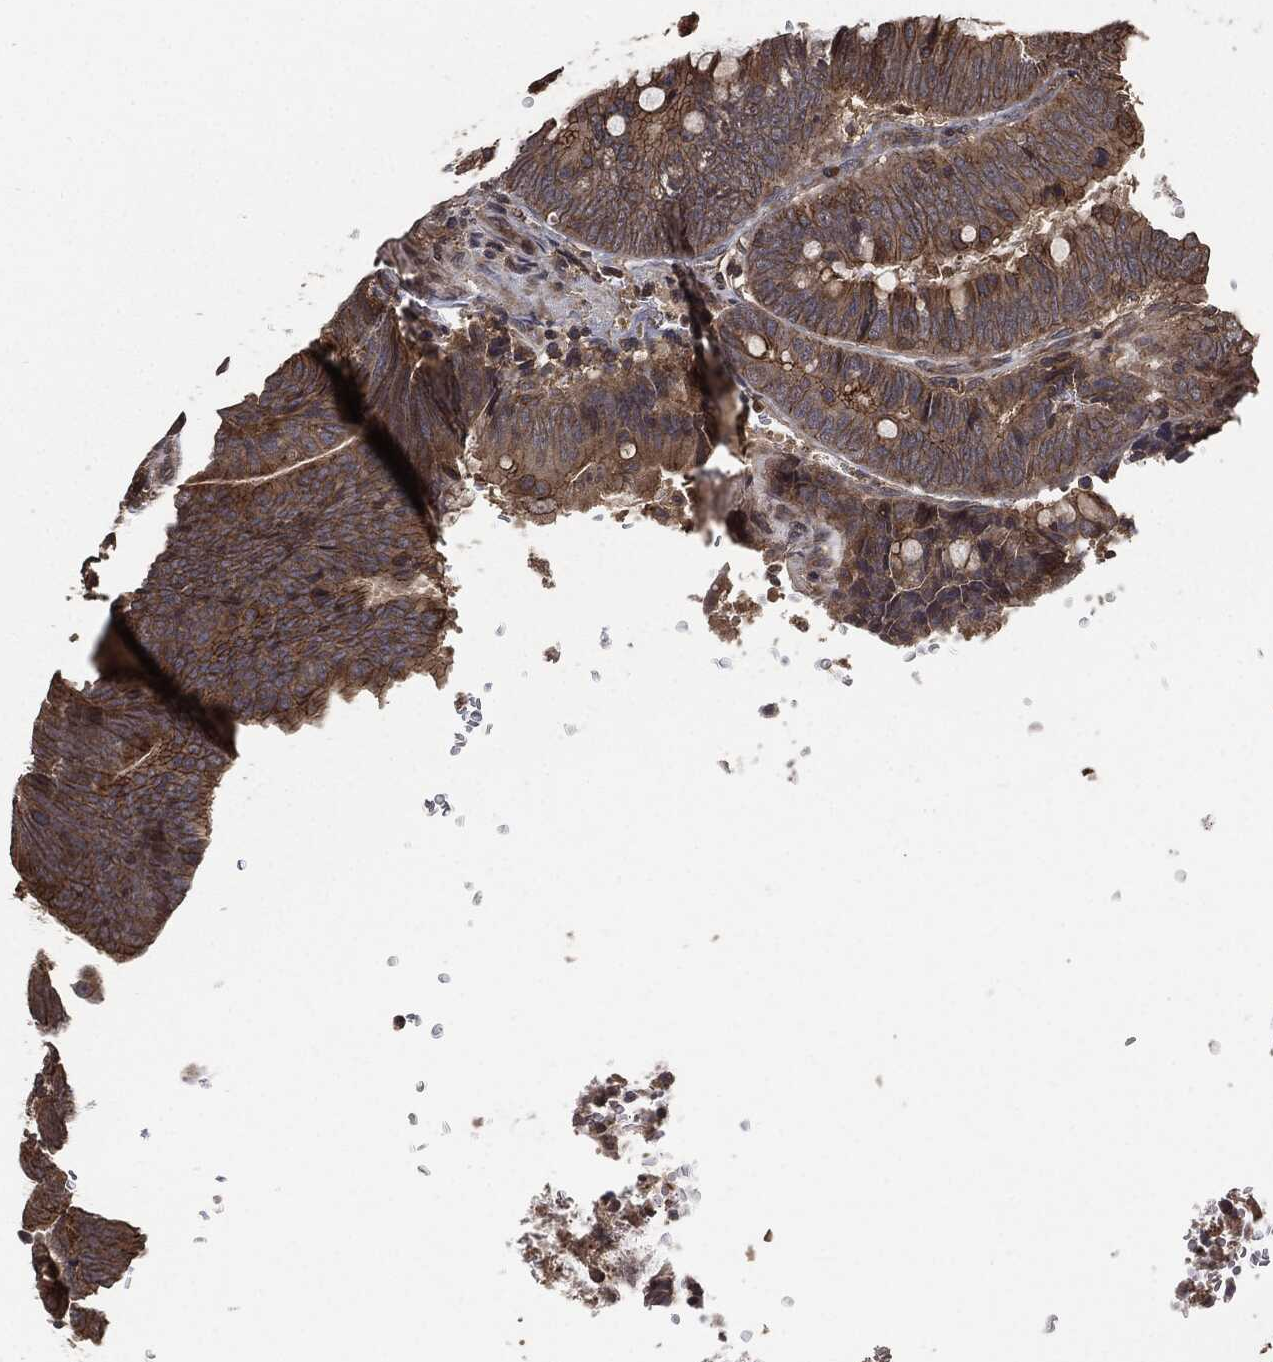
{"staining": {"intensity": "moderate", "quantity": ">75%", "location": "cytoplasmic/membranous"}, "tissue": "colorectal cancer", "cell_type": "Tumor cells", "image_type": "cancer", "snomed": [{"axis": "morphology", "description": "Normal tissue, NOS"}, {"axis": "morphology", "description": "Adenocarcinoma, NOS"}, {"axis": "topography", "description": "Rectum"}], "caption": "Immunohistochemical staining of colorectal cancer (adenocarcinoma) shows moderate cytoplasmic/membranous protein staining in about >75% of tumor cells. The staining was performed using DAB to visualize the protein expression in brown, while the nuclei were stained in blue with hematoxylin (Magnification: 20x).", "gene": "ERBIN", "patient": {"sex": "male", "age": 92}}